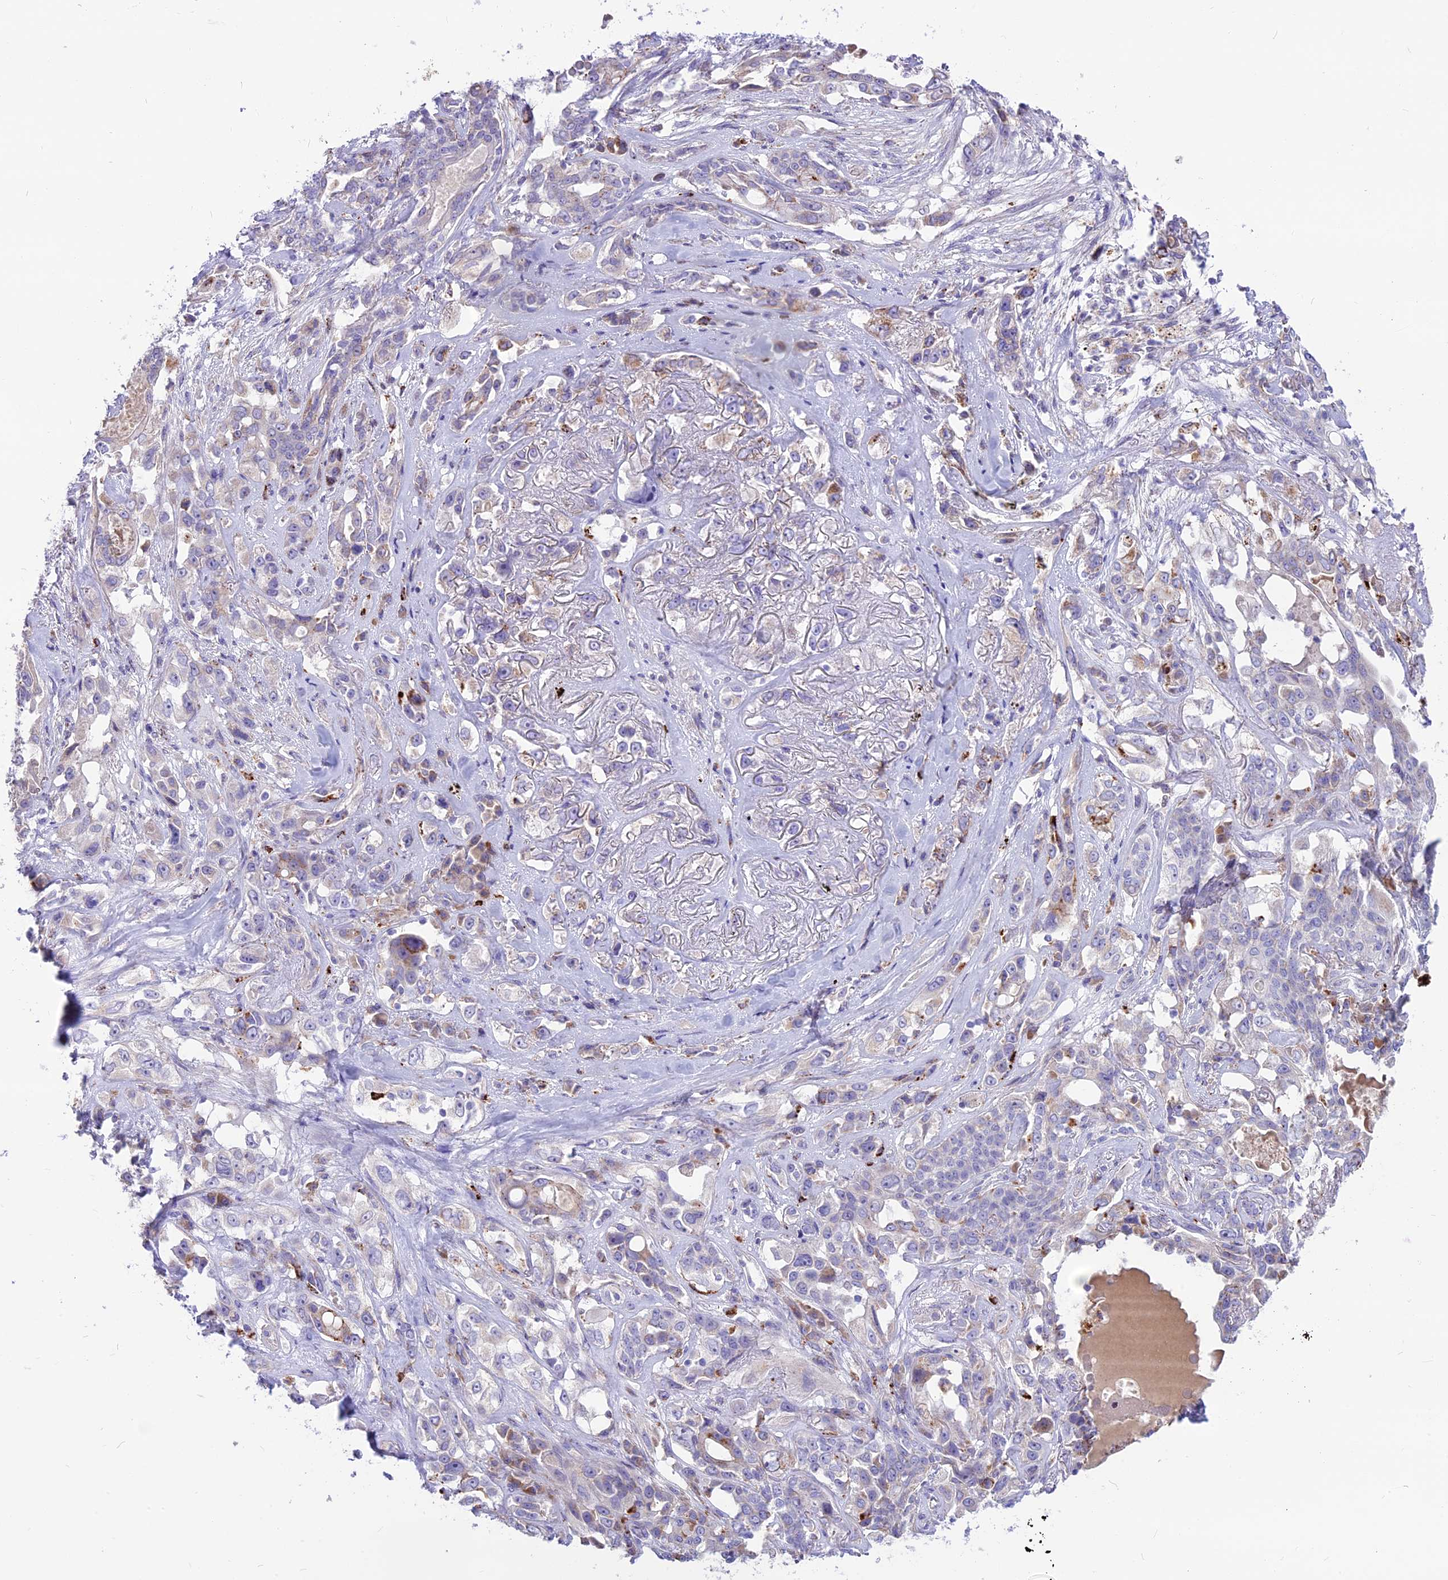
{"staining": {"intensity": "weak", "quantity": "<25%", "location": "cytoplasmic/membranous"}, "tissue": "lung cancer", "cell_type": "Tumor cells", "image_type": "cancer", "snomed": [{"axis": "morphology", "description": "Squamous cell carcinoma, NOS"}, {"axis": "topography", "description": "Lung"}], "caption": "Protein analysis of lung cancer reveals no significant staining in tumor cells. (DAB (3,3'-diaminobenzidine) immunohistochemistry (IHC) with hematoxylin counter stain).", "gene": "THRSP", "patient": {"sex": "female", "age": 70}}